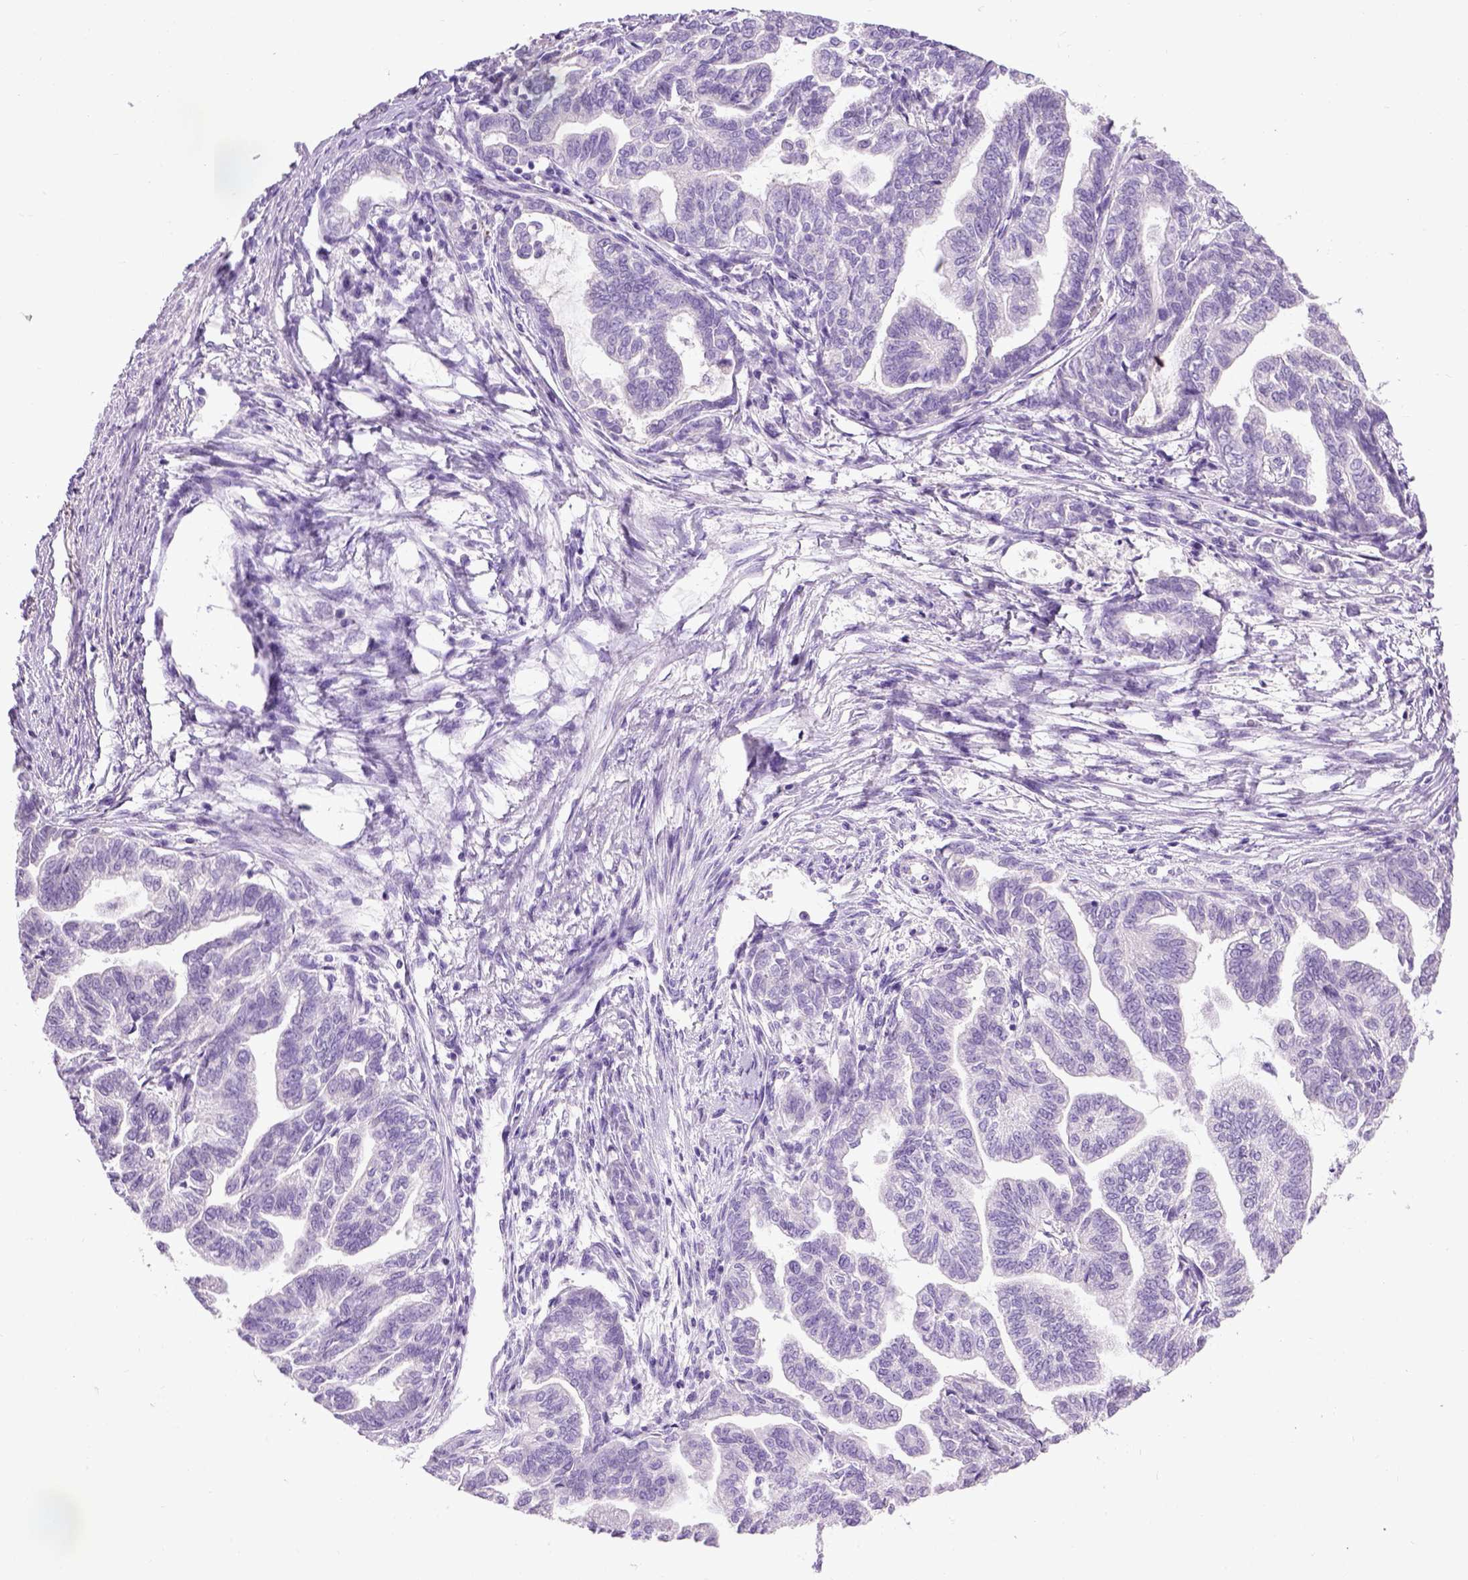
{"staining": {"intensity": "negative", "quantity": "none", "location": "none"}, "tissue": "stomach cancer", "cell_type": "Tumor cells", "image_type": "cancer", "snomed": [{"axis": "morphology", "description": "Adenocarcinoma, NOS"}, {"axis": "topography", "description": "Stomach"}], "caption": "Histopathology image shows no significant protein positivity in tumor cells of stomach cancer (adenocarcinoma).", "gene": "CYP24A1", "patient": {"sex": "male", "age": 83}}